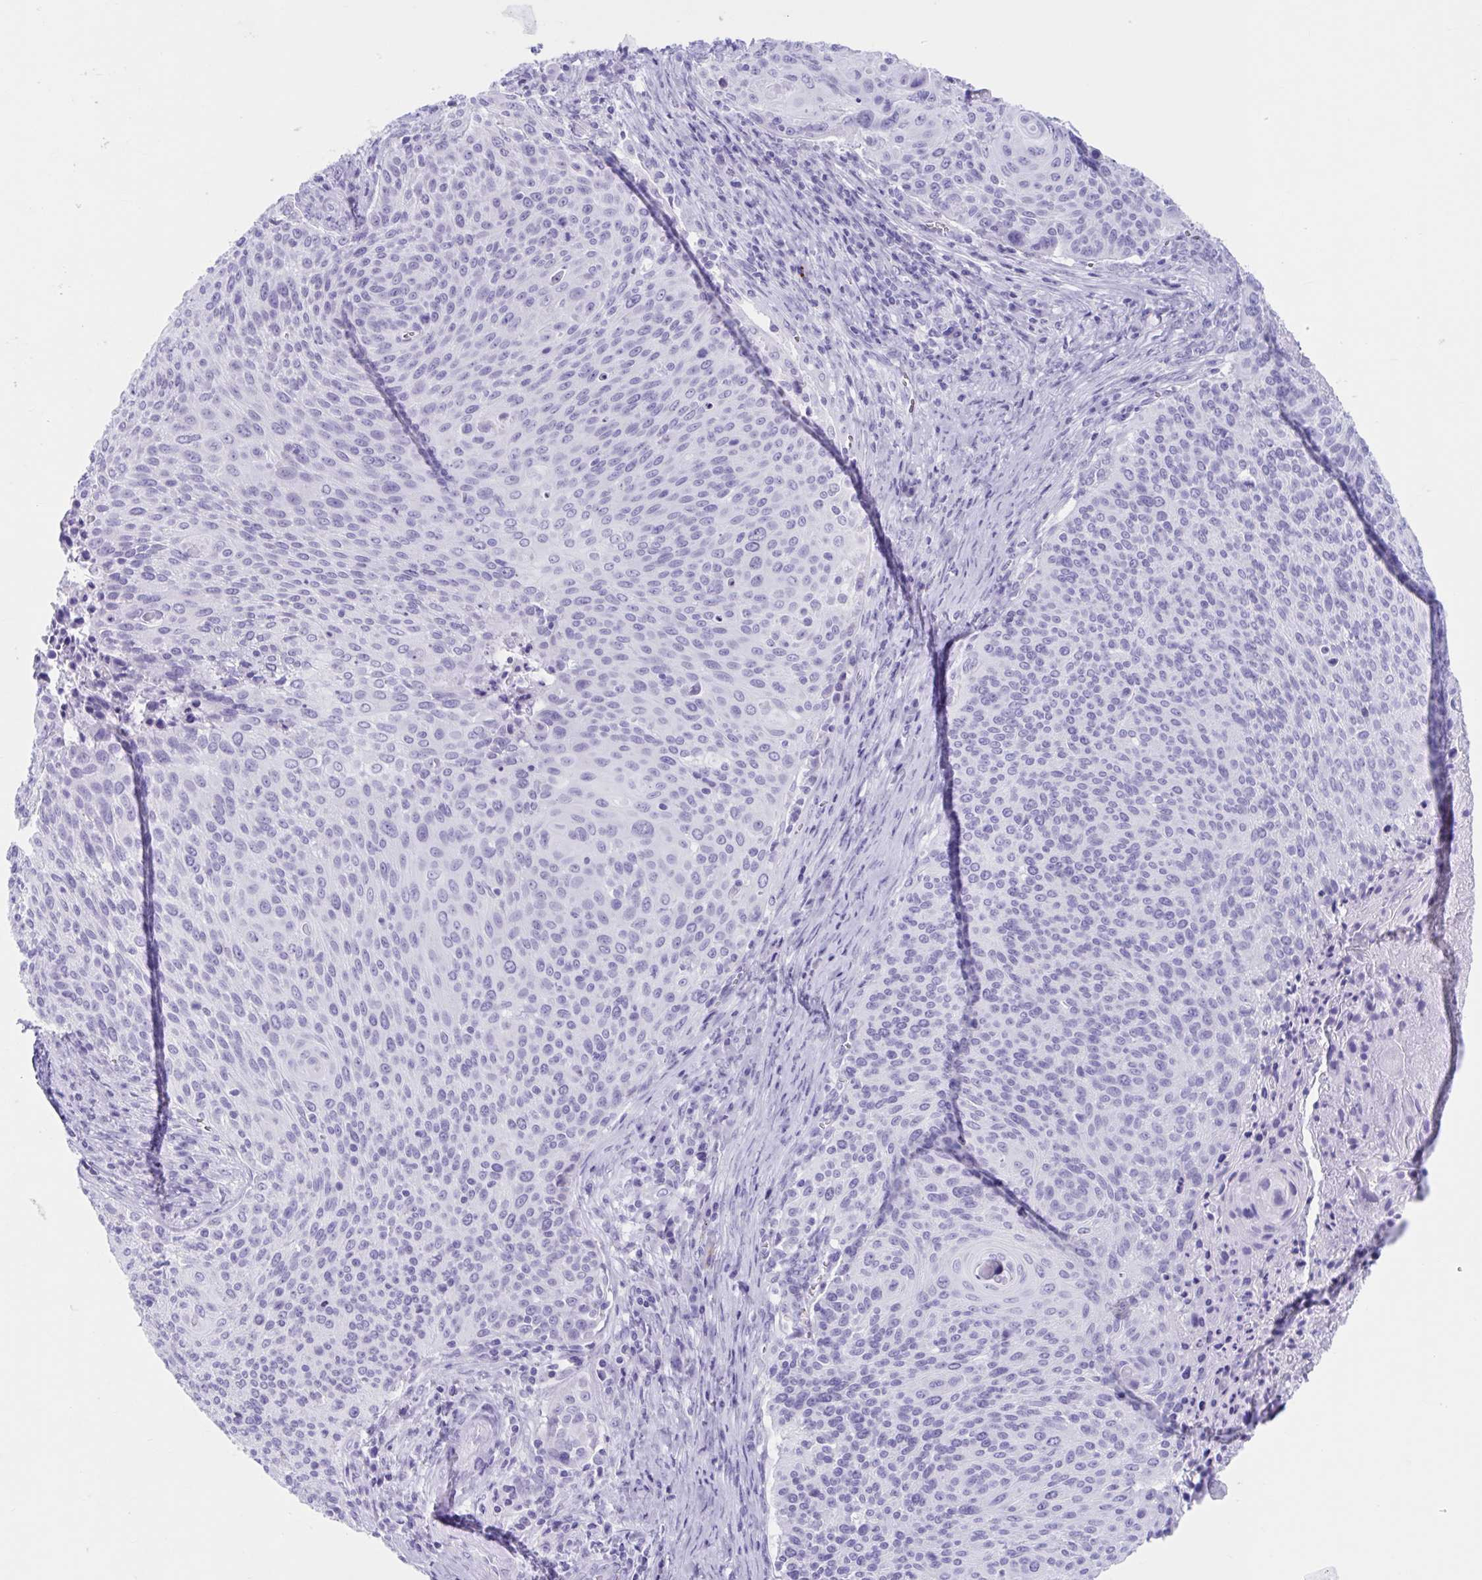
{"staining": {"intensity": "negative", "quantity": "none", "location": "none"}, "tissue": "cervical cancer", "cell_type": "Tumor cells", "image_type": "cancer", "snomed": [{"axis": "morphology", "description": "Squamous cell carcinoma, NOS"}, {"axis": "topography", "description": "Cervix"}], "caption": "A high-resolution image shows immunohistochemistry staining of cervical cancer (squamous cell carcinoma), which reveals no significant staining in tumor cells.", "gene": "TMEM35A", "patient": {"sex": "female", "age": 31}}